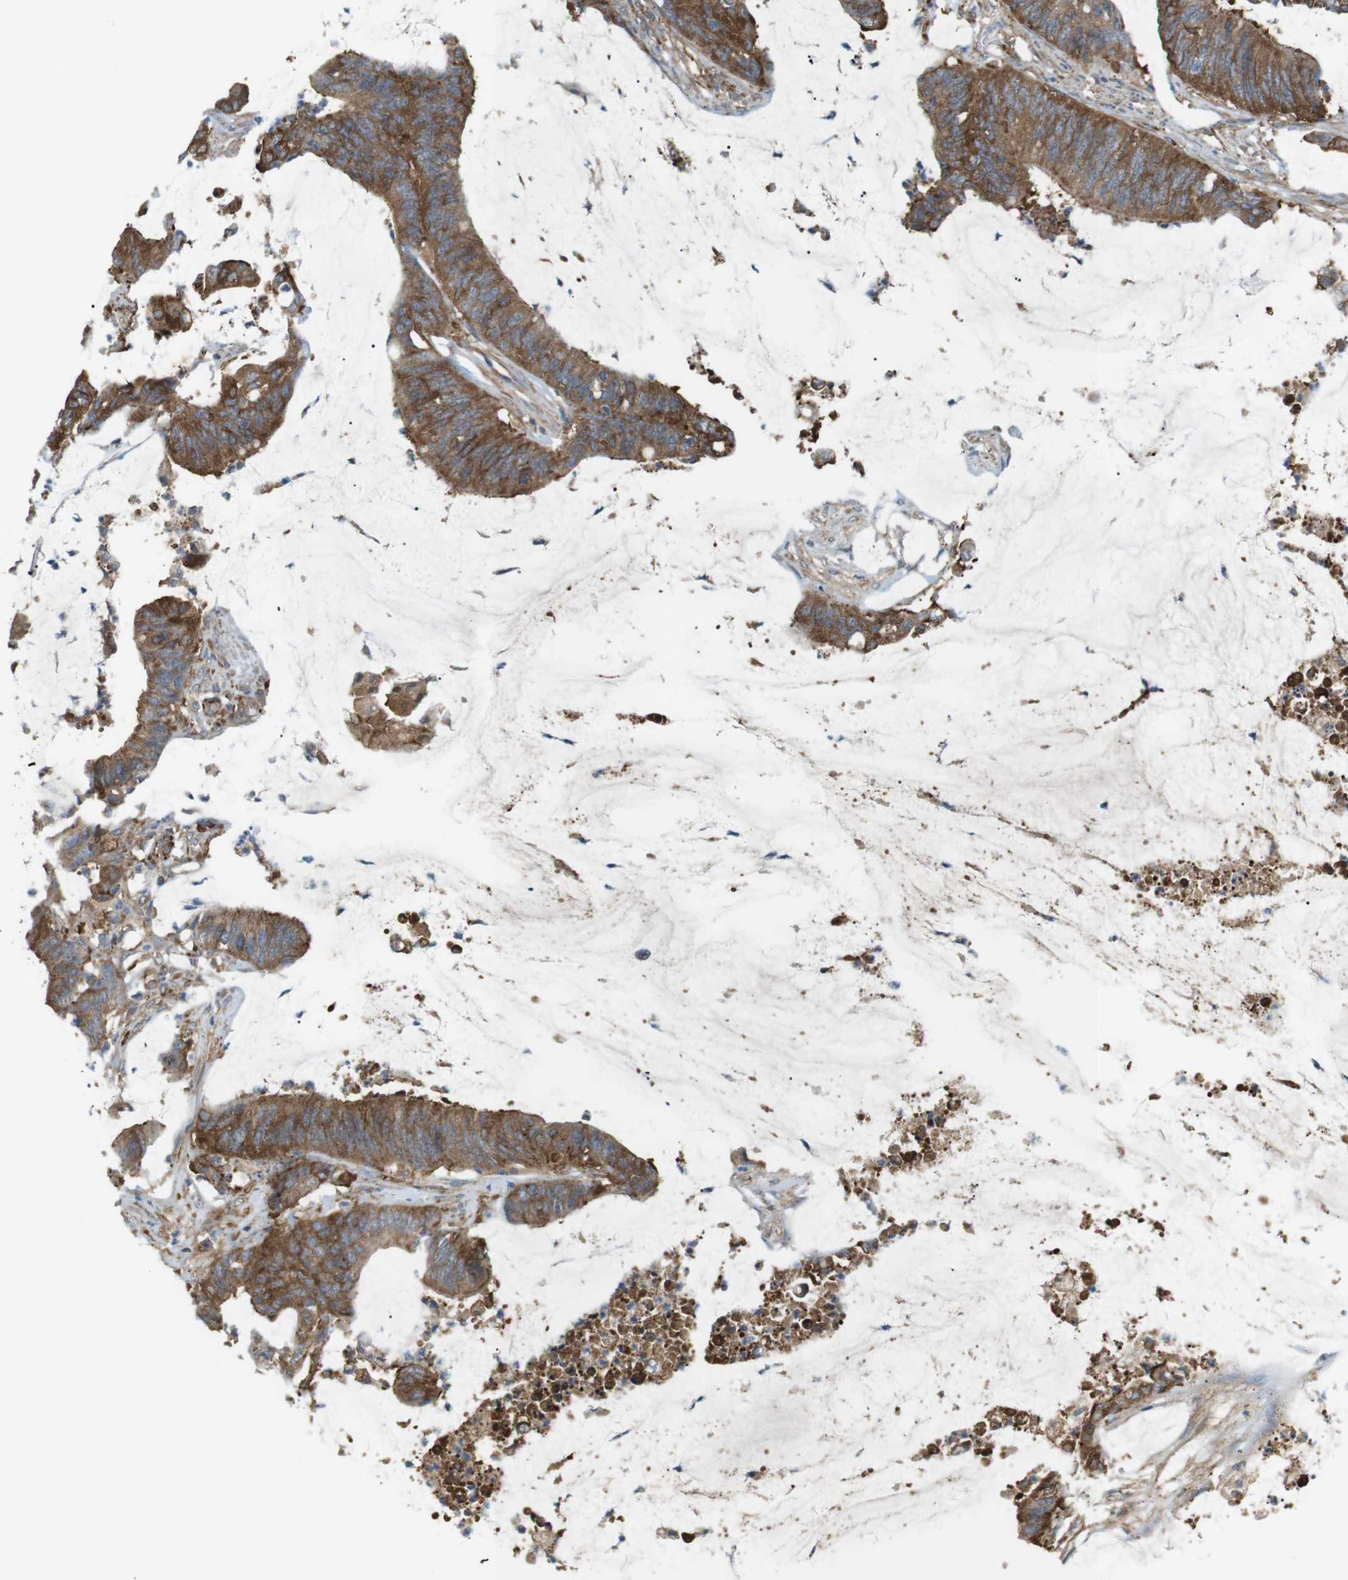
{"staining": {"intensity": "moderate", "quantity": ">75%", "location": "cytoplasmic/membranous"}, "tissue": "colorectal cancer", "cell_type": "Tumor cells", "image_type": "cancer", "snomed": [{"axis": "morphology", "description": "Adenocarcinoma, NOS"}, {"axis": "topography", "description": "Rectum"}], "caption": "The histopathology image demonstrates staining of colorectal cancer (adenocarcinoma), revealing moderate cytoplasmic/membranous protein staining (brown color) within tumor cells.", "gene": "PEPD", "patient": {"sex": "female", "age": 66}}